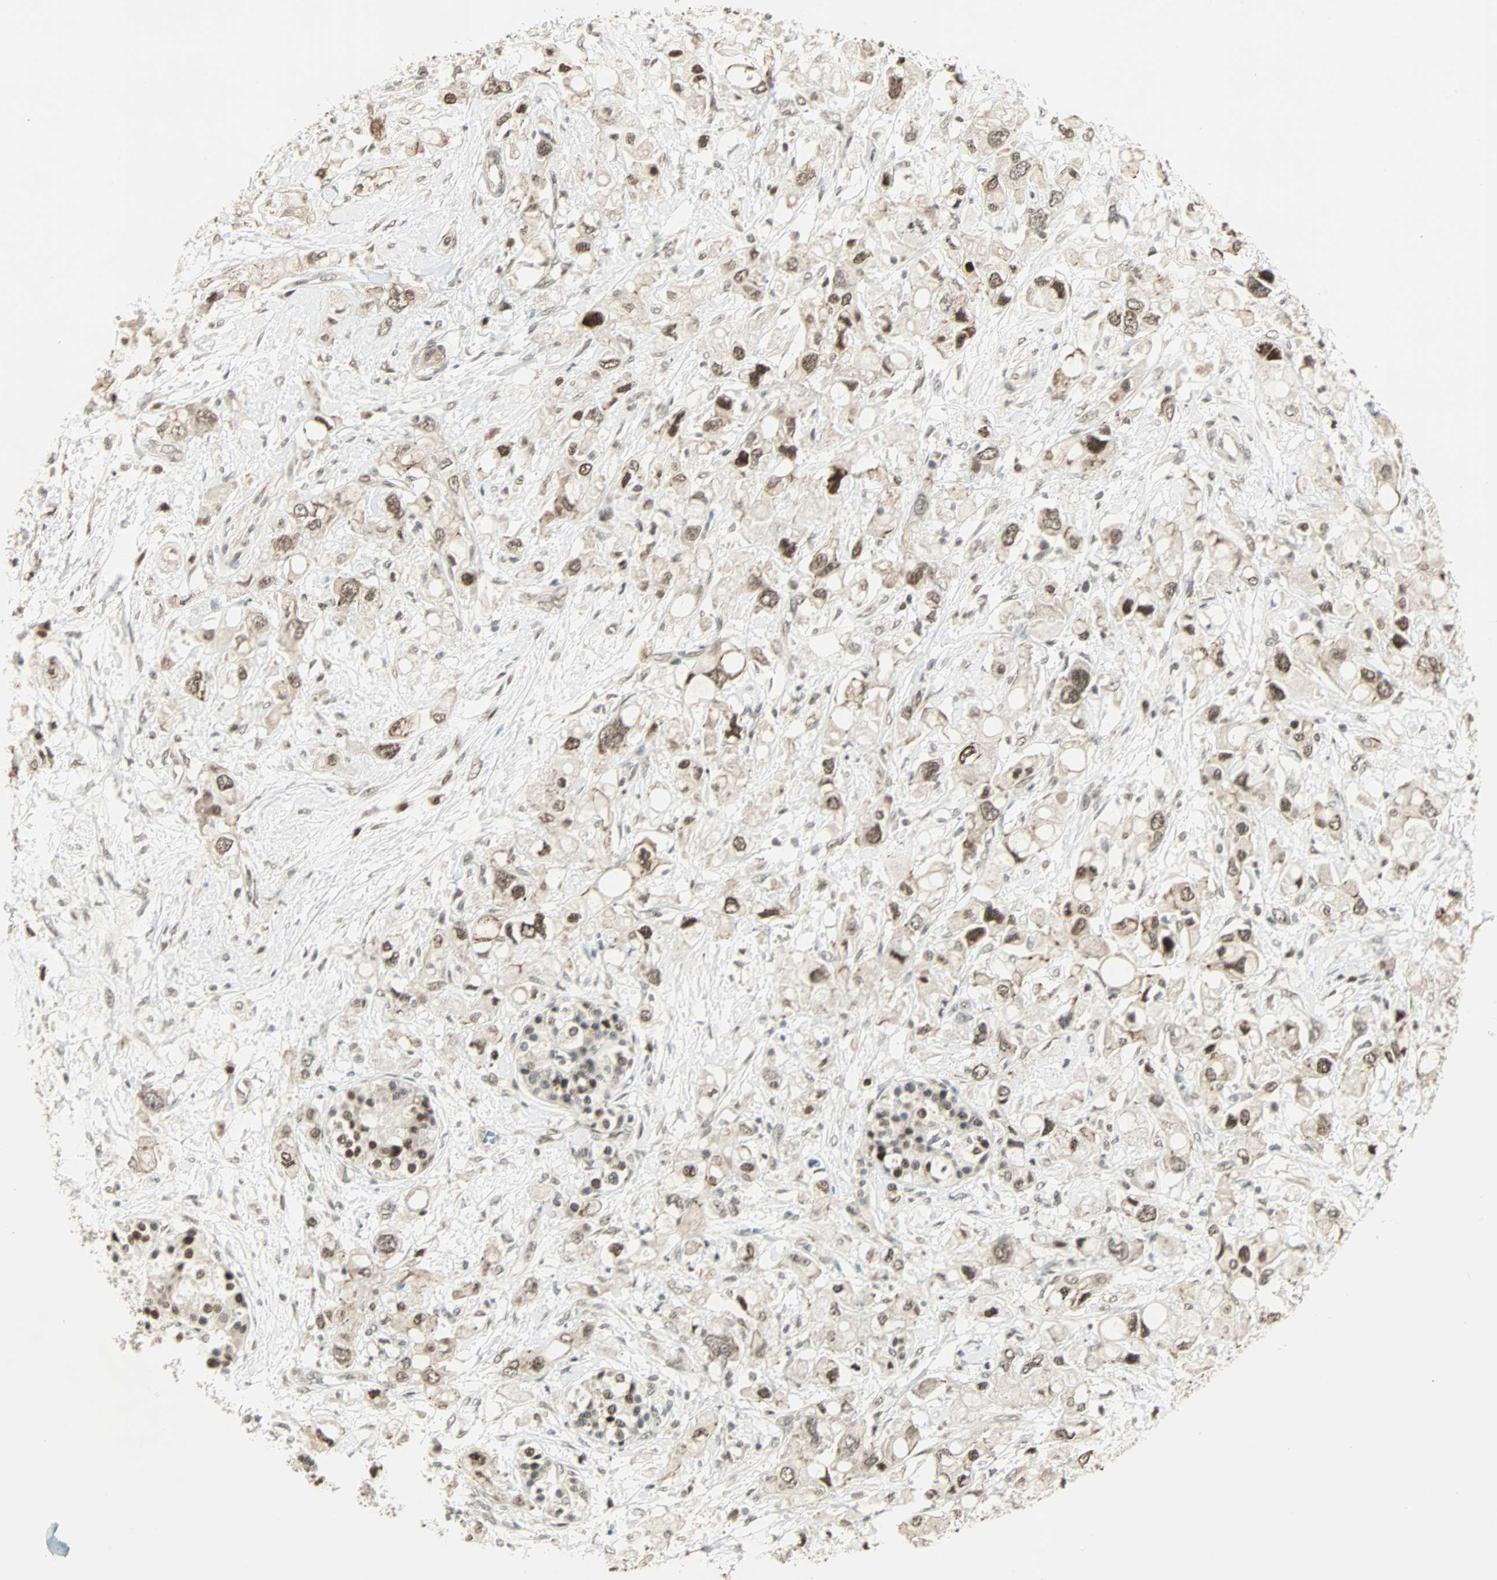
{"staining": {"intensity": "weak", "quantity": ">75%", "location": "cytoplasmic/membranous,nuclear"}, "tissue": "pancreatic cancer", "cell_type": "Tumor cells", "image_type": "cancer", "snomed": [{"axis": "morphology", "description": "Adenocarcinoma, NOS"}, {"axis": "topography", "description": "Pancreas"}], "caption": "A high-resolution histopathology image shows IHC staining of pancreatic cancer (adenocarcinoma), which exhibits weak cytoplasmic/membranous and nuclear staining in about >75% of tumor cells. (DAB IHC with brightfield microscopy, high magnification).", "gene": "CBX4", "patient": {"sex": "female", "age": 56}}